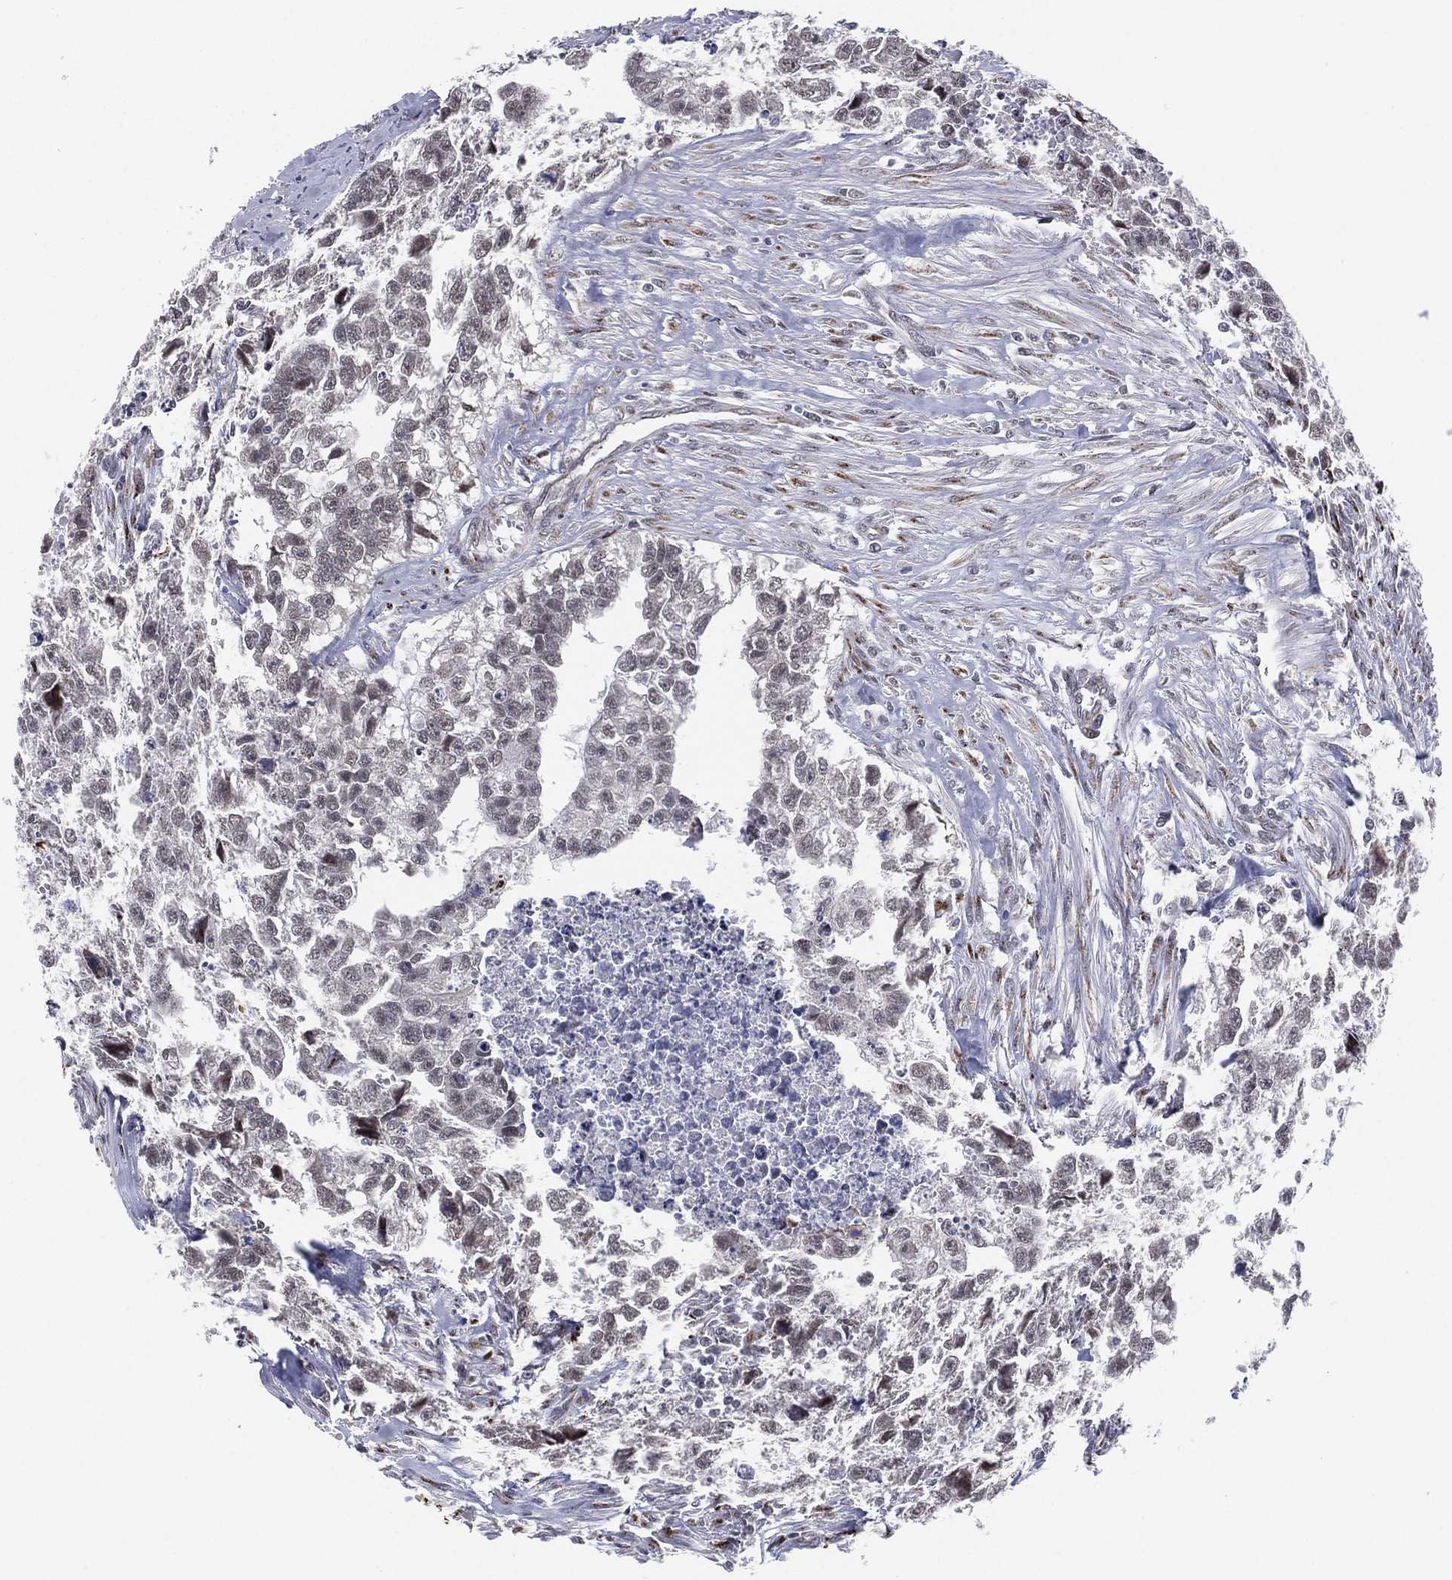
{"staining": {"intensity": "negative", "quantity": "none", "location": "none"}, "tissue": "testis cancer", "cell_type": "Tumor cells", "image_type": "cancer", "snomed": [{"axis": "morphology", "description": "Carcinoma, Embryonal, NOS"}, {"axis": "morphology", "description": "Teratoma, malignant, NOS"}, {"axis": "topography", "description": "Testis"}], "caption": "Tumor cells are negative for protein expression in human testis cancer.", "gene": "CD177", "patient": {"sex": "male", "age": 44}}